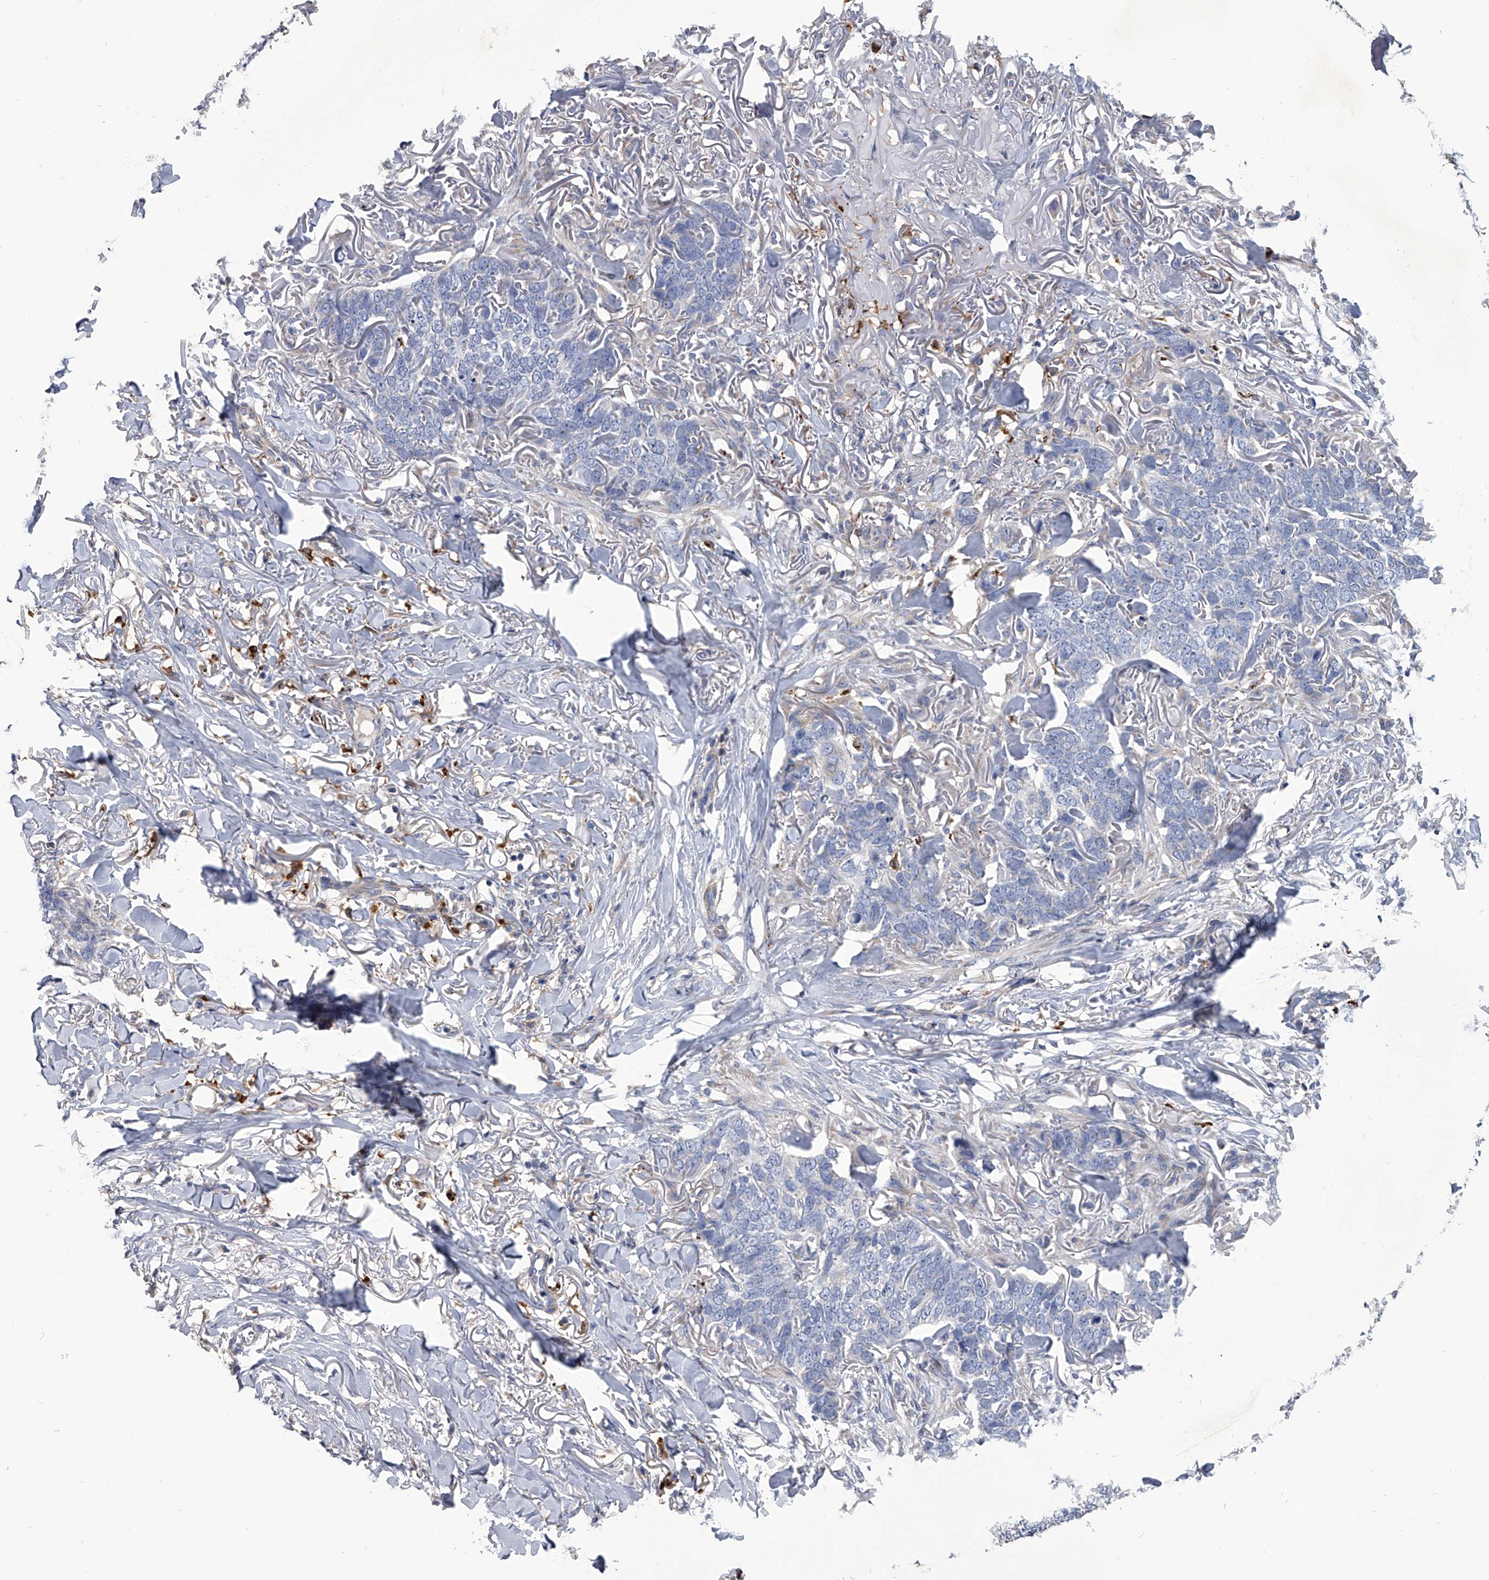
{"staining": {"intensity": "negative", "quantity": "none", "location": "none"}, "tissue": "skin cancer", "cell_type": "Tumor cells", "image_type": "cancer", "snomed": [{"axis": "morphology", "description": "Normal tissue, NOS"}, {"axis": "morphology", "description": "Basal cell carcinoma"}, {"axis": "topography", "description": "Skin"}], "caption": "Tumor cells are negative for brown protein staining in skin cancer.", "gene": "SPP1", "patient": {"sex": "male", "age": 77}}